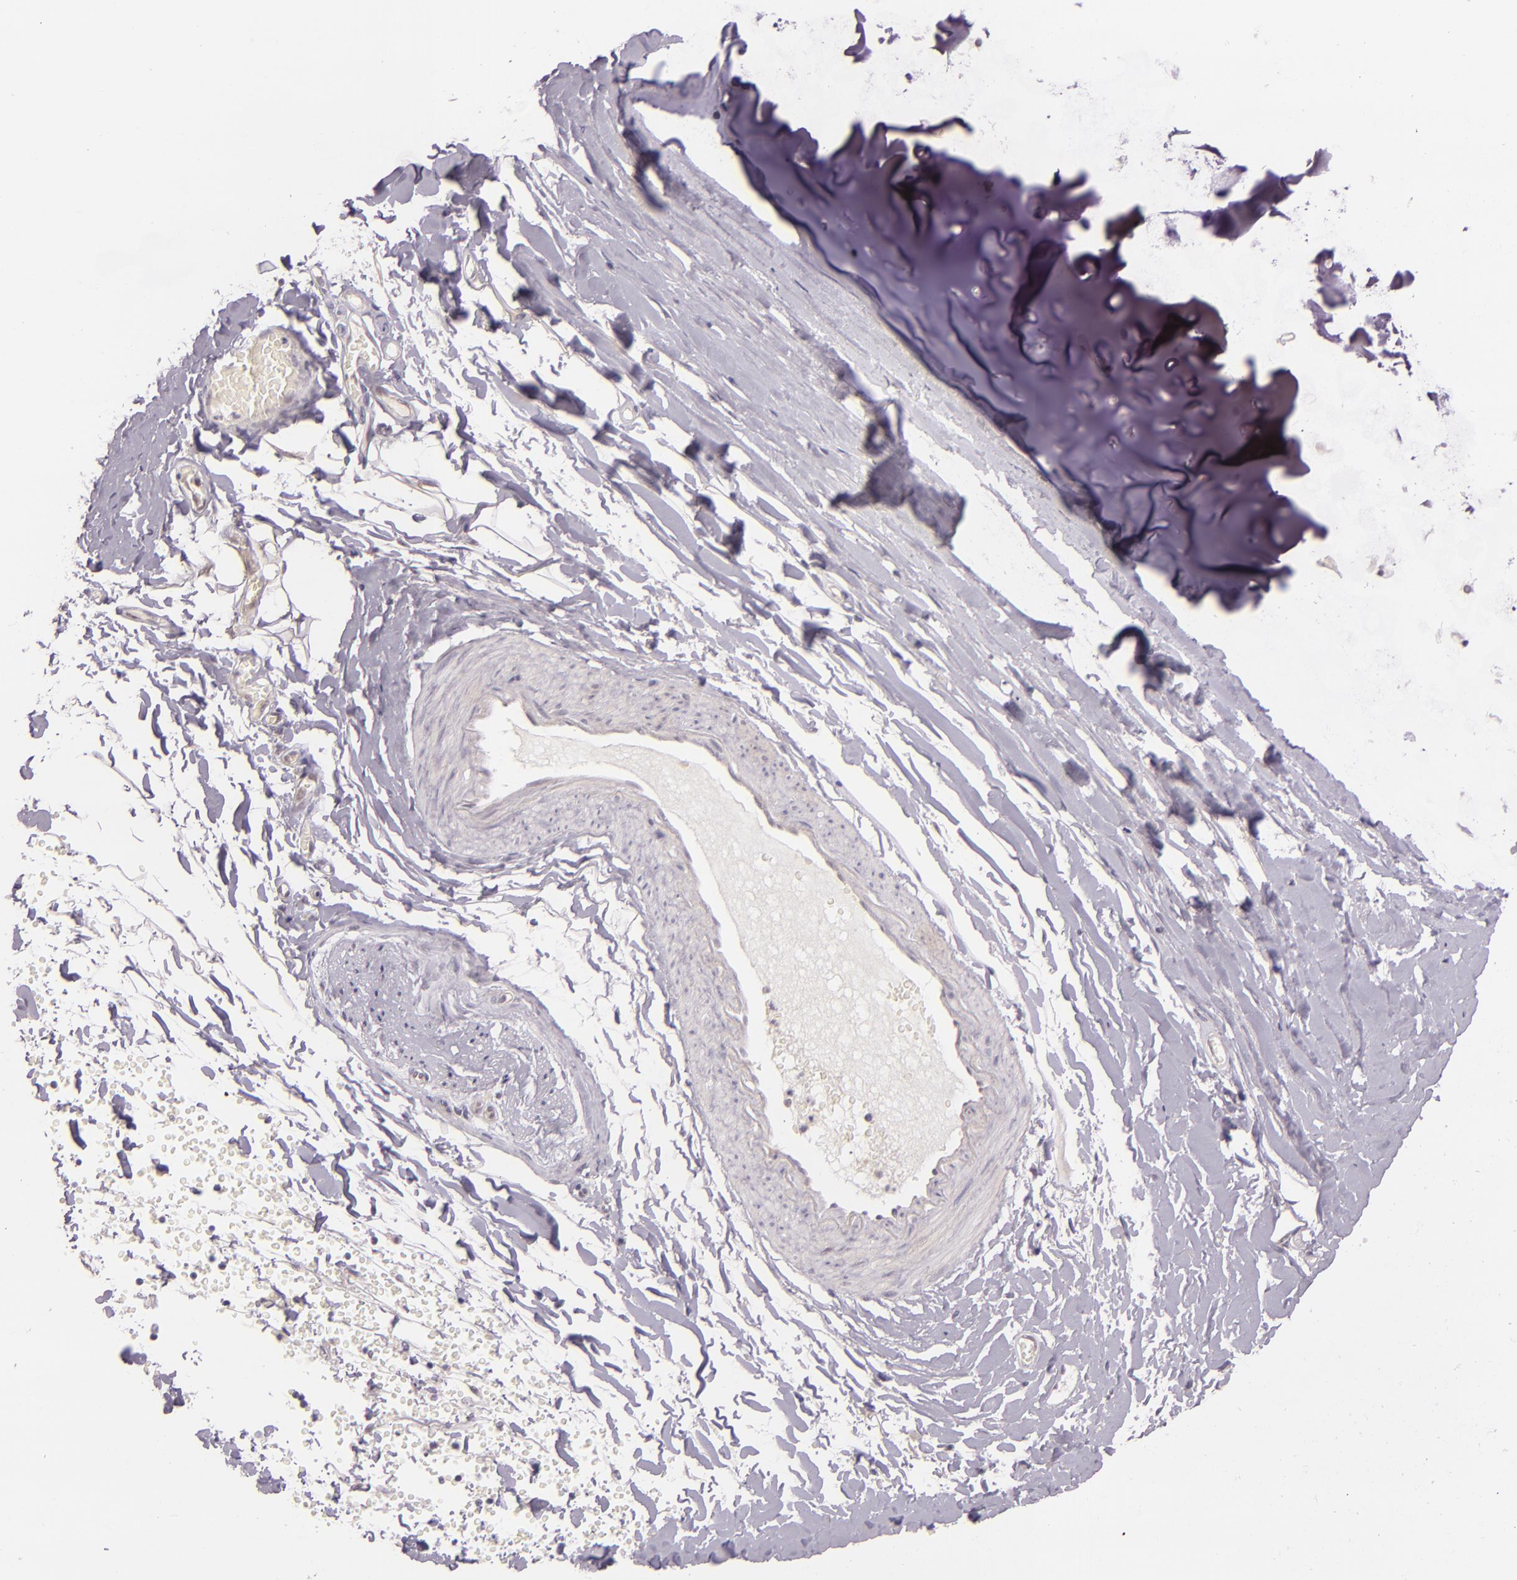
{"staining": {"intensity": "negative", "quantity": "none", "location": "none"}, "tissue": "adipose tissue", "cell_type": "Adipocytes", "image_type": "normal", "snomed": [{"axis": "morphology", "description": "Normal tissue, NOS"}, {"axis": "topography", "description": "Bronchus"}, {"axis": "topography", "description": "Lung"}], "caption": "Benign adipose tissue was stained to show a protein in brown. There is no significant expression in adipocytes. (Brightfield microscopy of DAB (3,3'-diaminobenzidine) IHC at high magnification).", "gene": "CSE1L", "patient": {"sex": "female", "age": 56}}